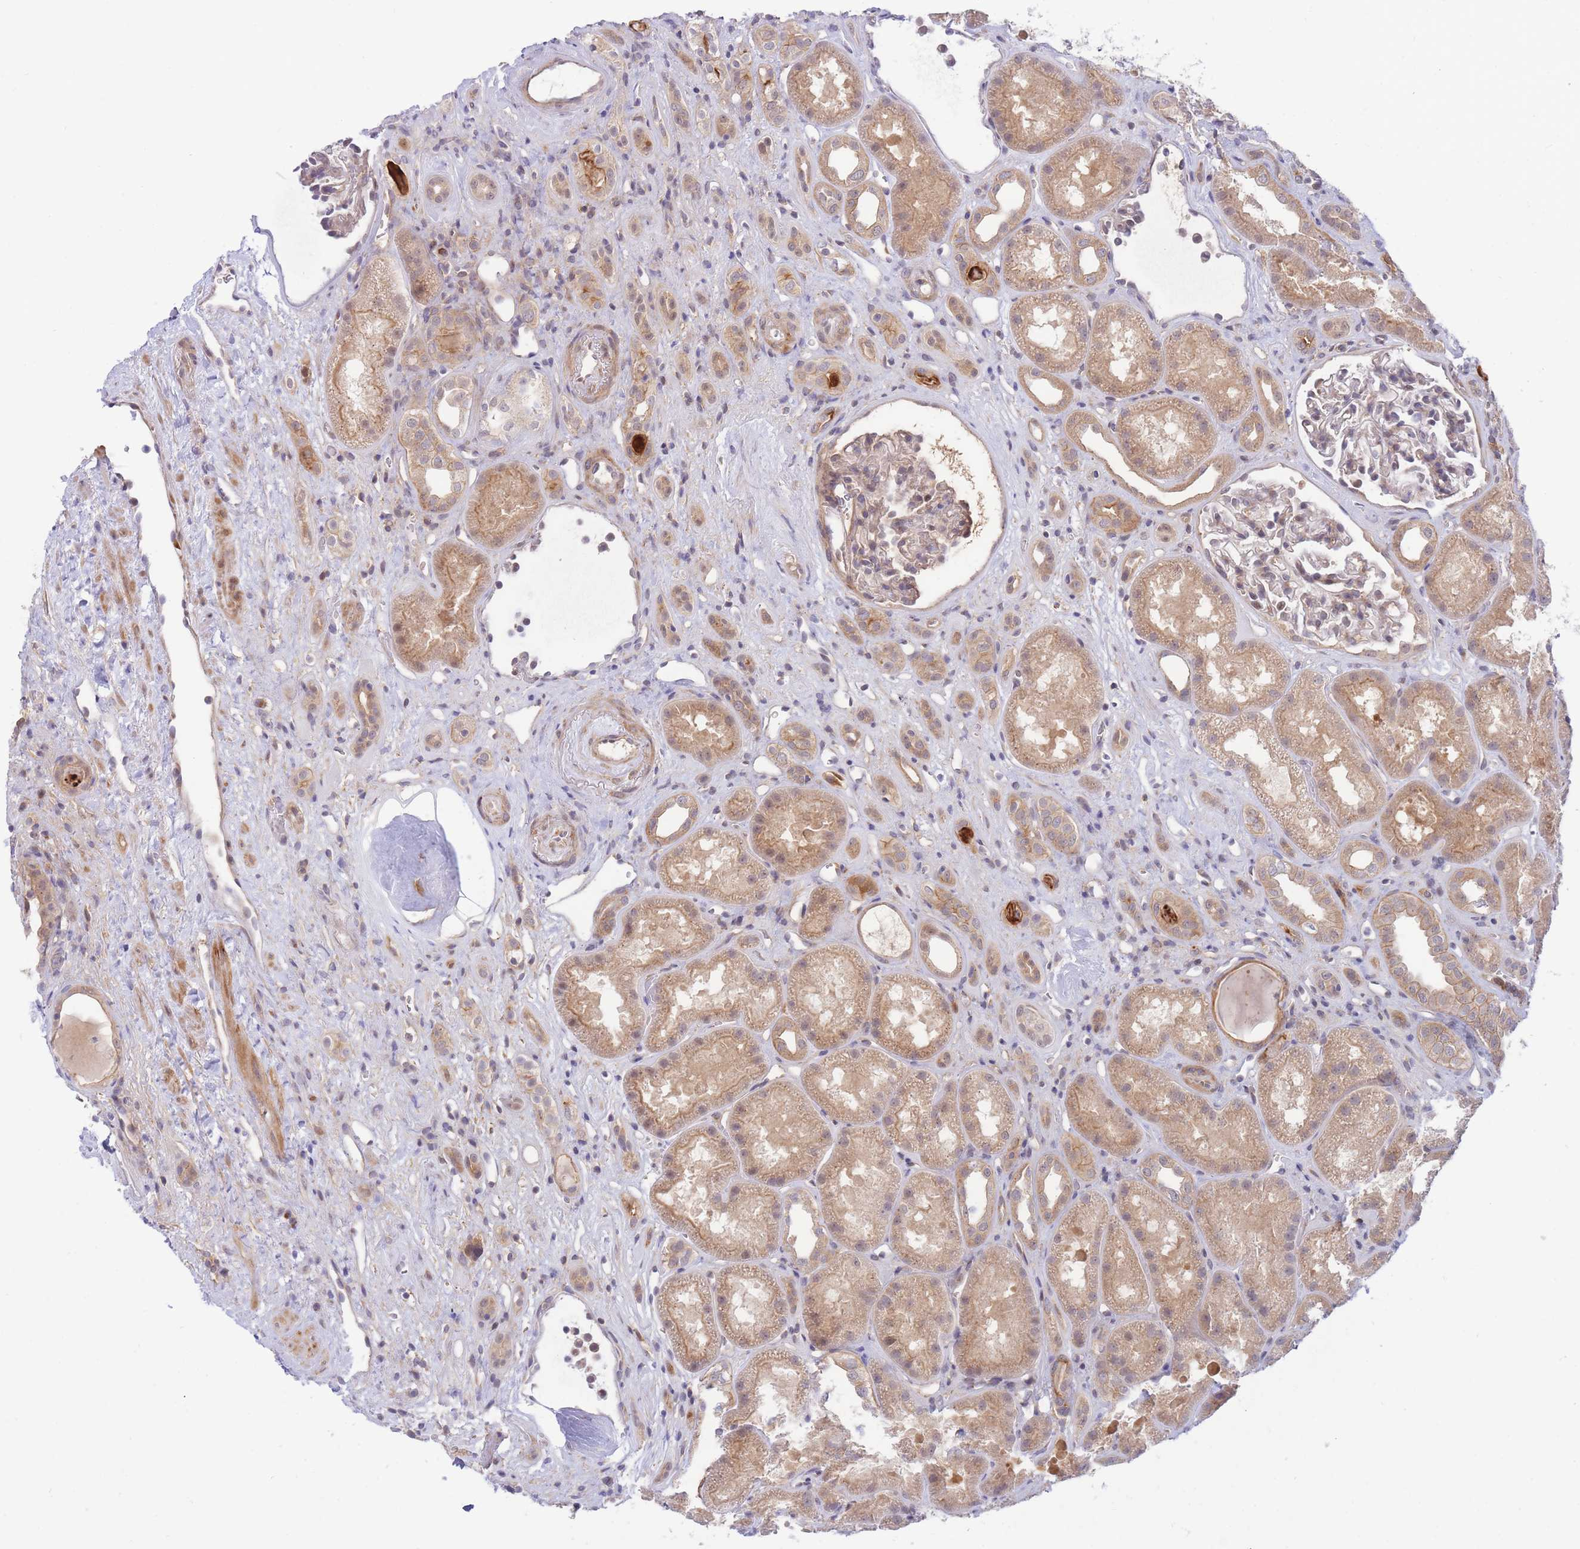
{"staining": {"intensity": "weak", "quantity": "25%-75%", "location": "cytoplasmic/membranous"}, "tissue": "kidney", "cell_type": "Cells in glomeruli", "image_type": "normal", "snomed": [{"axis": "morphology", "description": "Normal tissue, NOS"}, {"axis": "topography", "description": "Kidney"}], "caption": "Unremarkable kidney was stained to show a protein in brown. There is low levels of weak cytoplasmic/membranous staining in about 25%-75% of cells in glomeruli. (DAB (3,3'-diaminobenzidine) IHC with brightfield microscopy, high magnification).", "gene": "APOL4", "patient": {"sex": "male", "age": 61}}